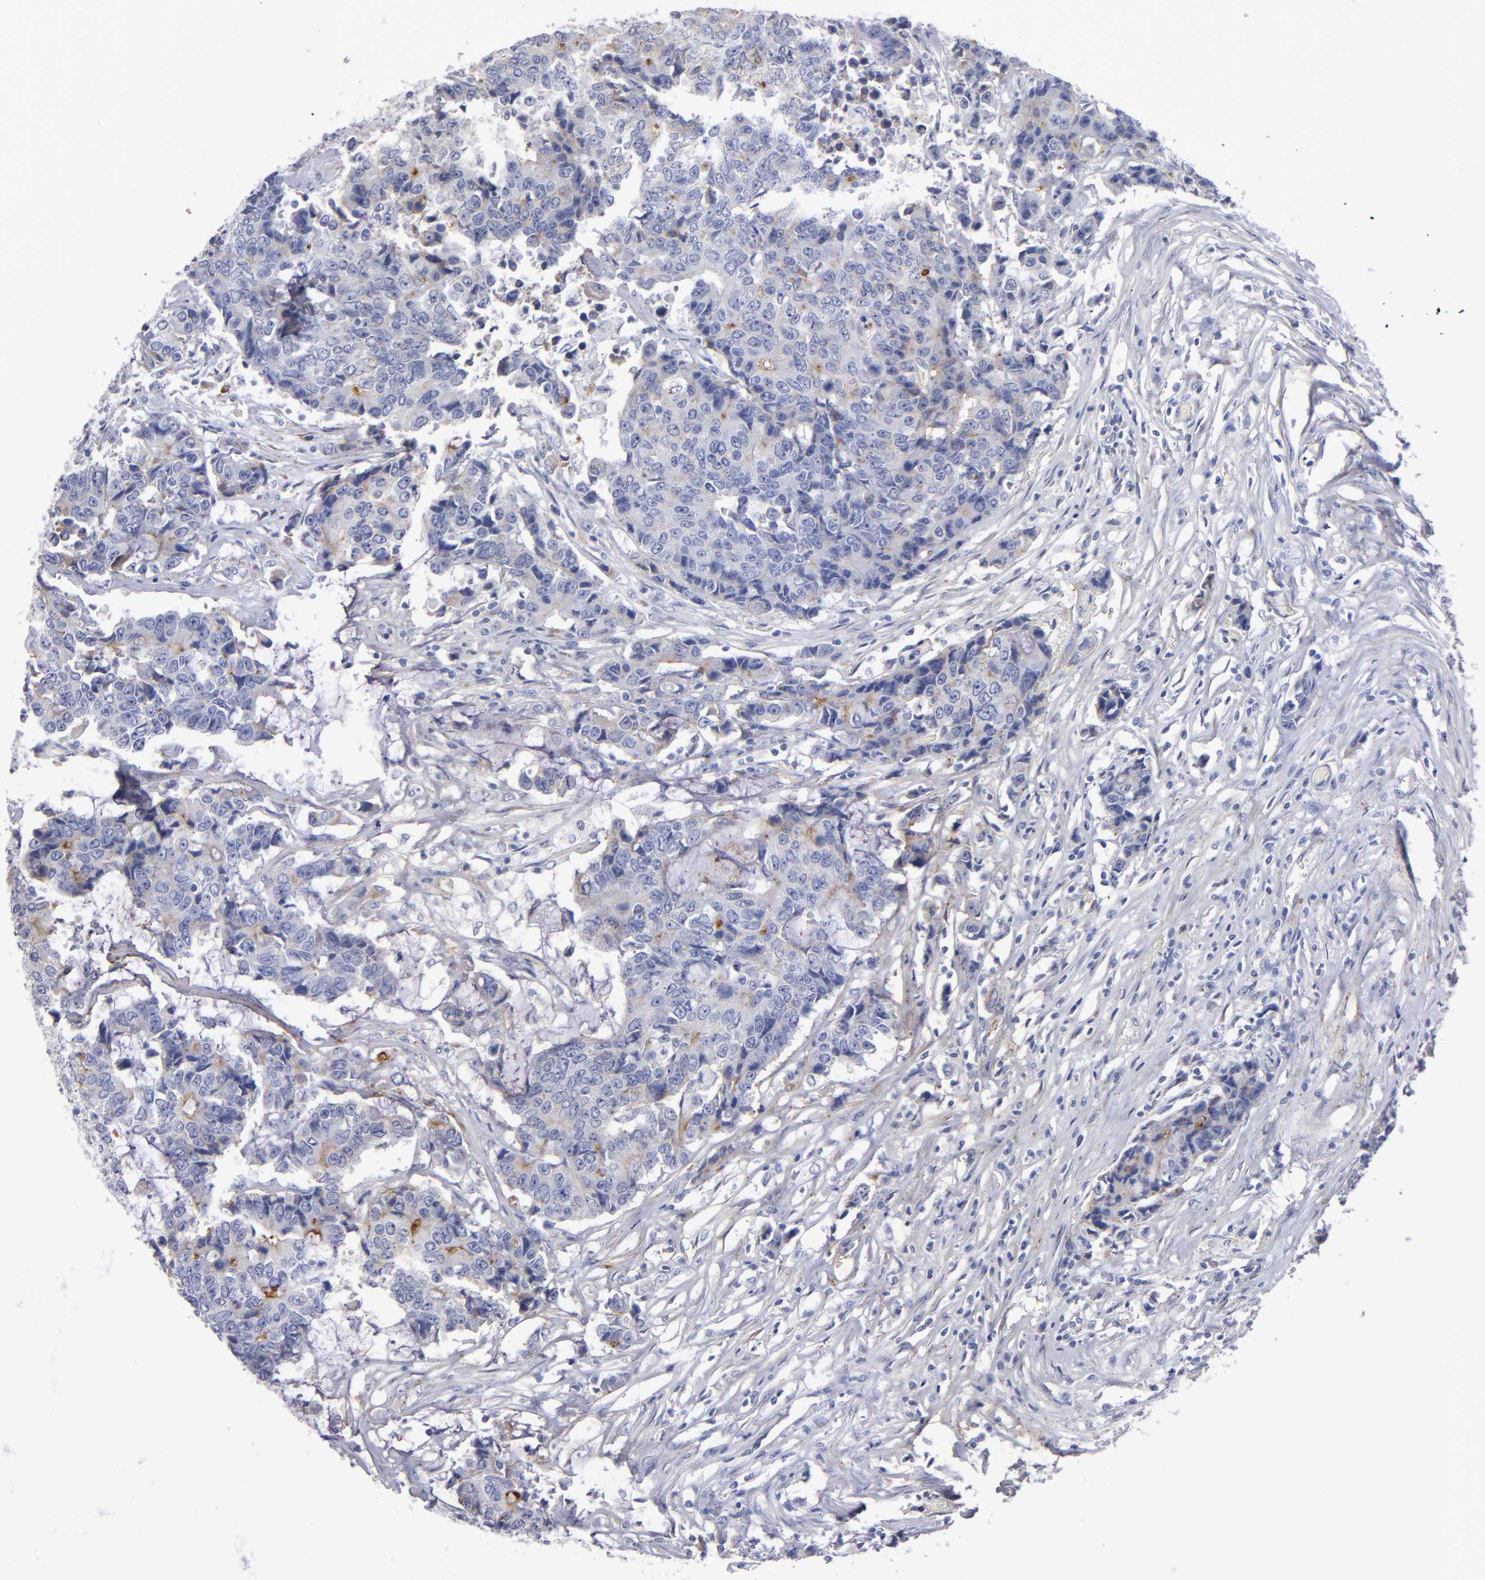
{"staining": {"intensity": "weak", "quantity": "<25%", "location": "cytoplasmic/membranous"}, "tissue": "colorectal cancer", "cell_type": "Tumor cells", "image_type": "cancer", "snomed": [{"axis": "morphology", "description": "Adenocarcinoma, NOS"}, {"axis": "topography", "description": "Colon"}], "caption": "Human adenocarcinoma (colorectal) stained for a protein using immunohistochemistry (IHC) displays no positivity in tumor cells.", "gene": "MFGE8", "patient": {"sex": "female", "age": 86}}